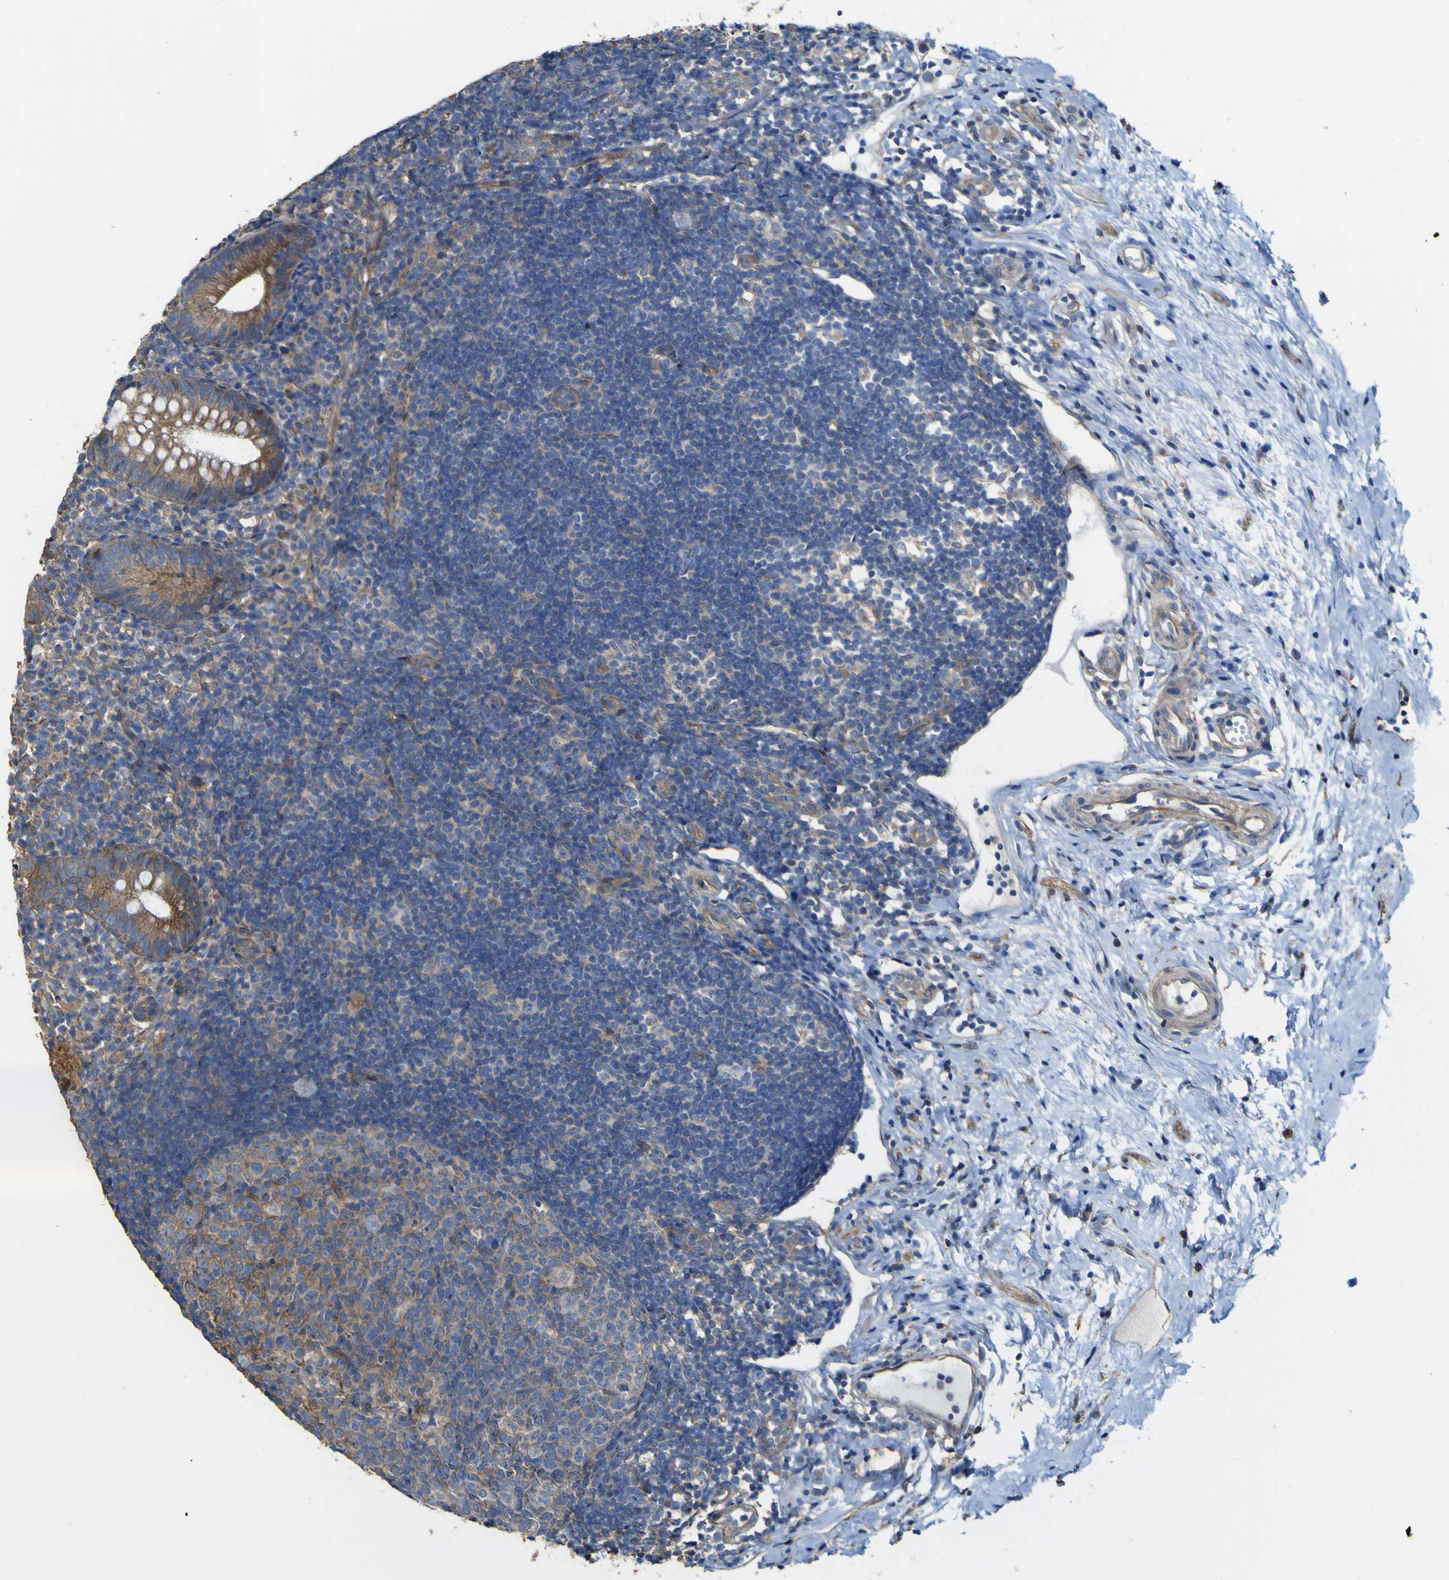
{"staining": {"intensity": "moderate", "quantity": ">75%", "location": "cytoplasmic/membranous"}, "tissue": "appendix", "cell_type": "Glandular cells", "image_type": "normal", "snomed": [{"axis": "morphology", "description": "Normal tissue, NOS"}, {"axis": "topography", "description": "Appendix"}], "caption": "This photomicrograph displays immunohistochemistry staining of normal human appendix, with medium moderate cytoplasmic/membranous positivity in about >75% of glandular cells.", "gene": "TNFSF15", "patient": {"sex": "female", "age": 20}}